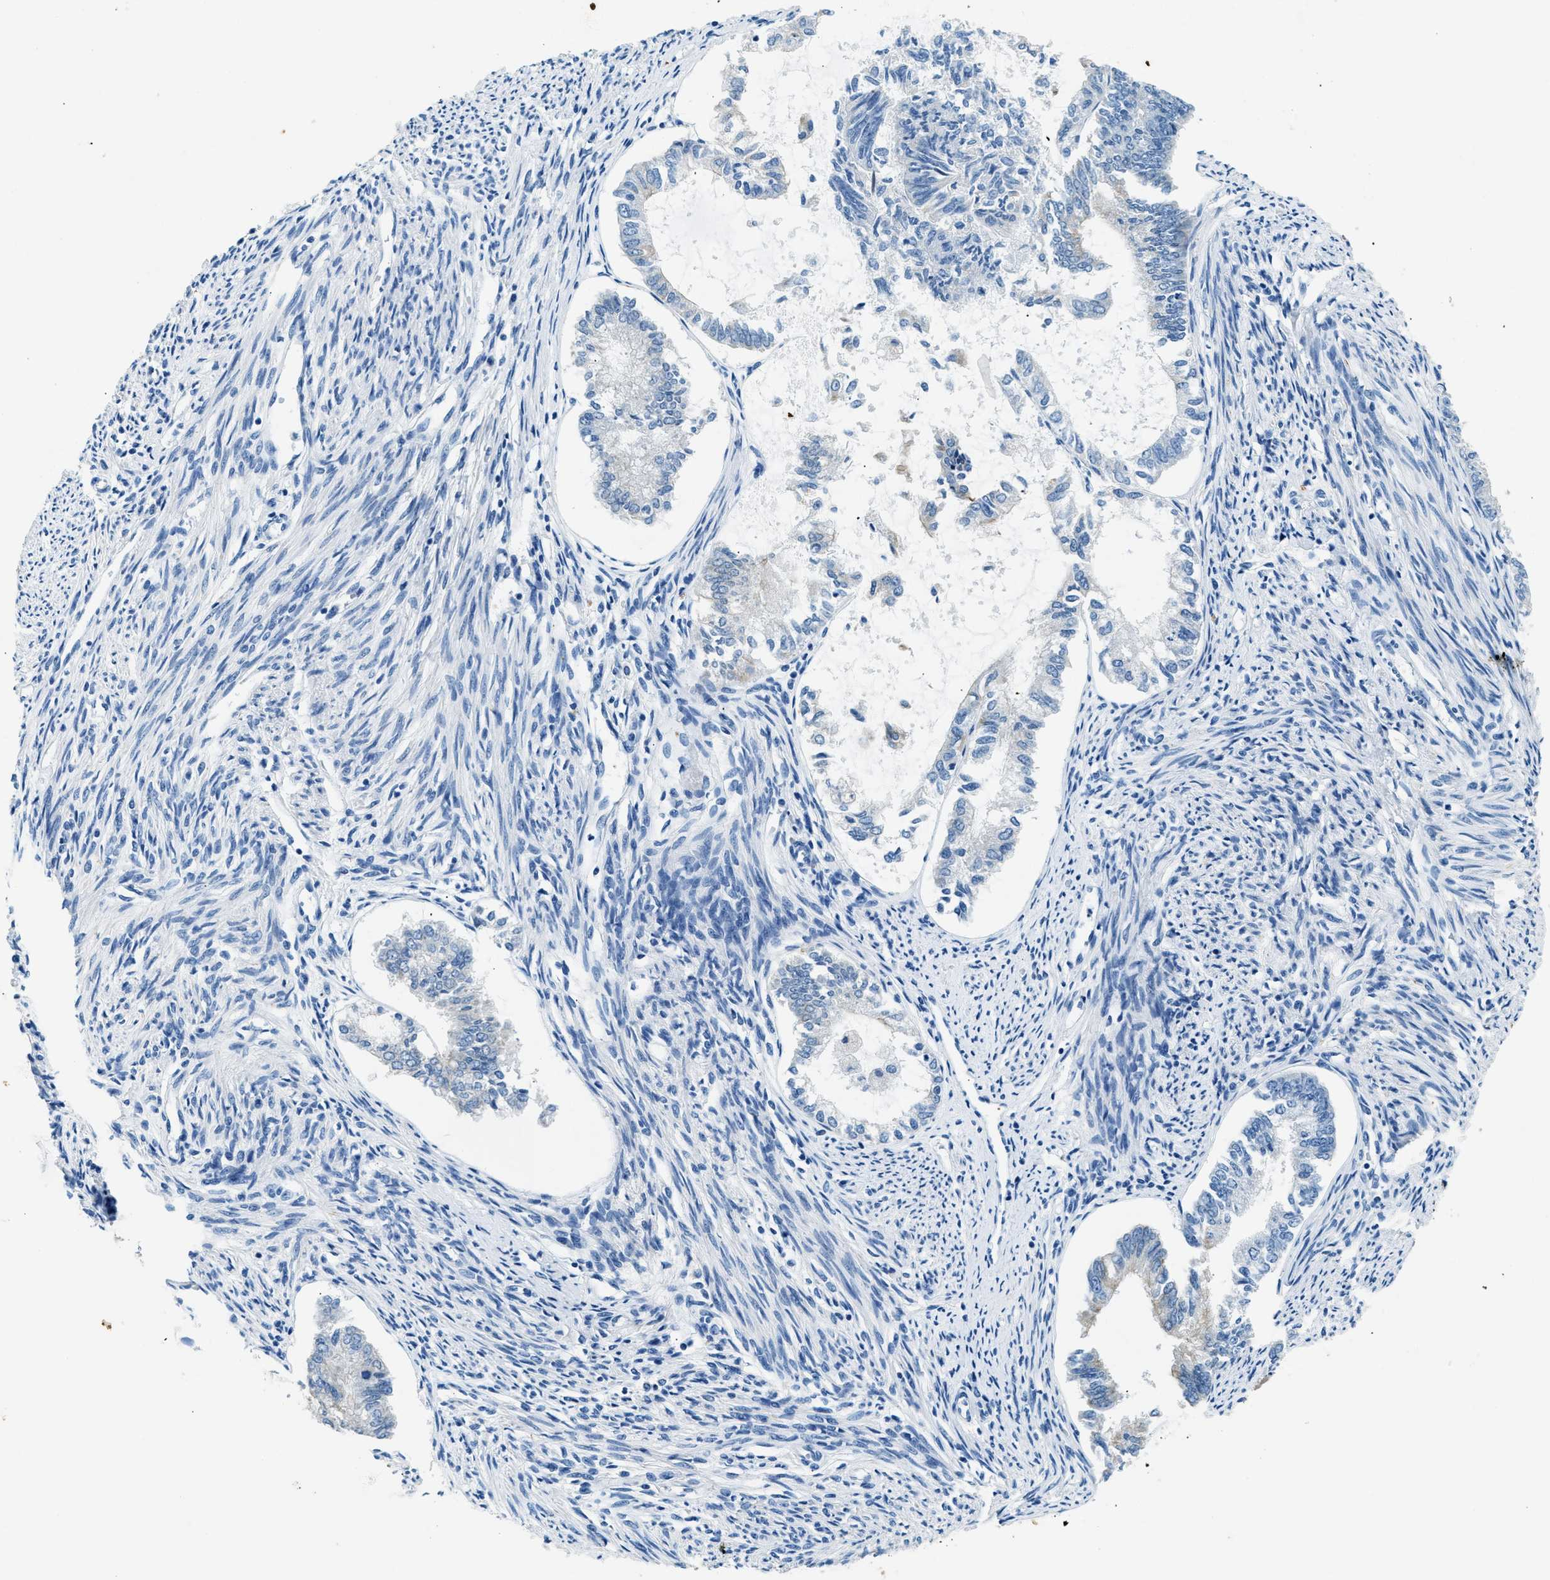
{"staining": {"intensity": "negative", "quantity": "none", "location": "none"}, "tissue": "endometrial cancer", "cell_type": "Tumor cells", "image_type": "cancer", "snomed": [{"axis": "morphology", "description": "Adenocarcinoma, NOS"}, {"axis": "topography", "description": "Endometrium"}], "caption": "Immunohistochemistry (IHC) photomicrograph of neoplastic tissue: human endometrial cancer stained with DAB shows no significant protein expression in tumor cells. (DAB immunohistochemistry (IHC) visualized using brightfield microscopy, high magnification).", "gene": "CFAP20", "patient": {"sex": "female", "age": 86}}